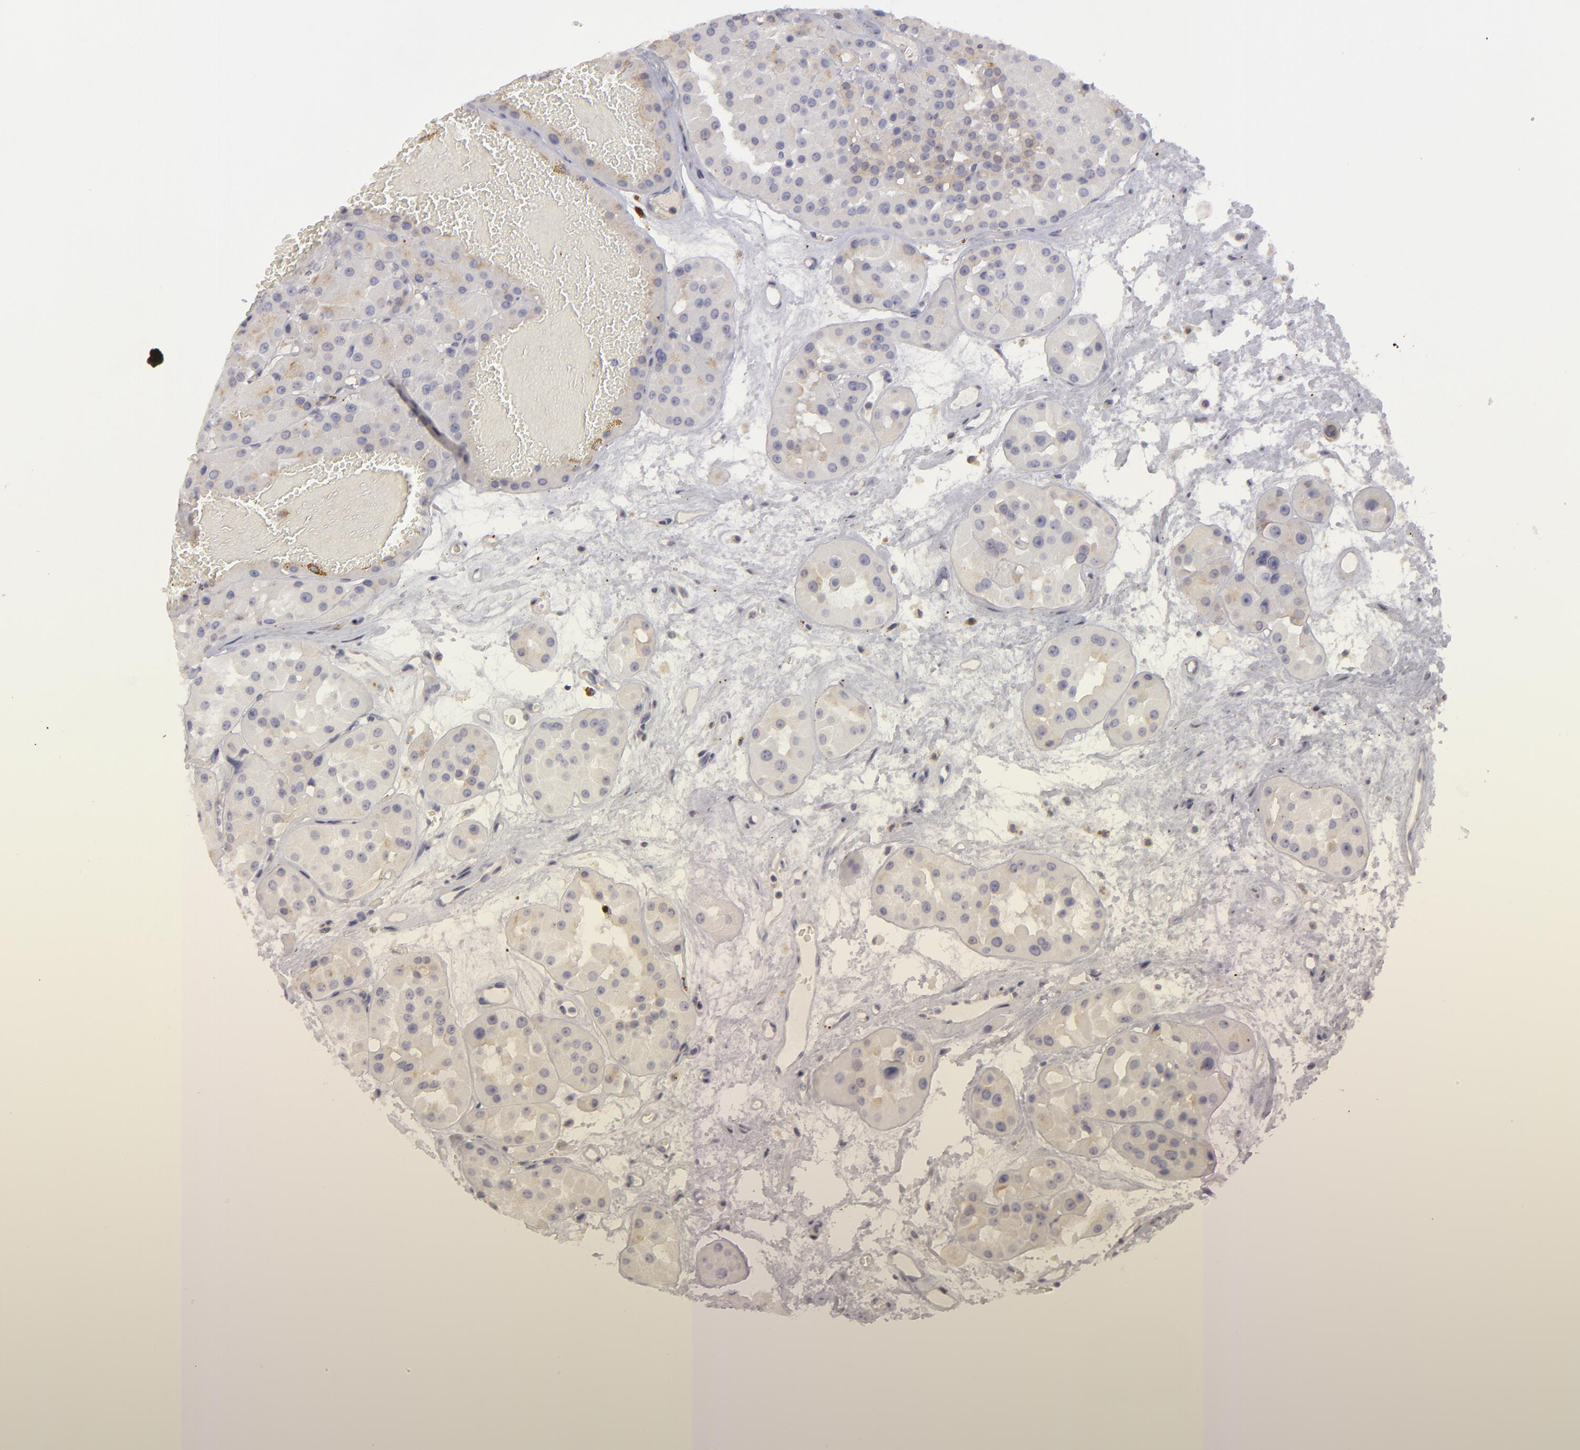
{"staining": {"intensity": "negative", "quantity": "none", "location": "none"}, "tissue": "renal cancer", "cell_type": "Tumor cells", "image_type": "cancer", "snomed": [{"axis": "morphology", "description": "Adenocarcinoma, uncertain malignant potential"}, {"axis": "topography", "description": "Kidney"}], "caption": "Human adenocarcinoma,  uncertain malignant potential (renal) stained for a protein using immunohistochemistry shows no expression in tumor cells.", "gene": "EFS", "patient": {"sex": "male", "age": 63}}